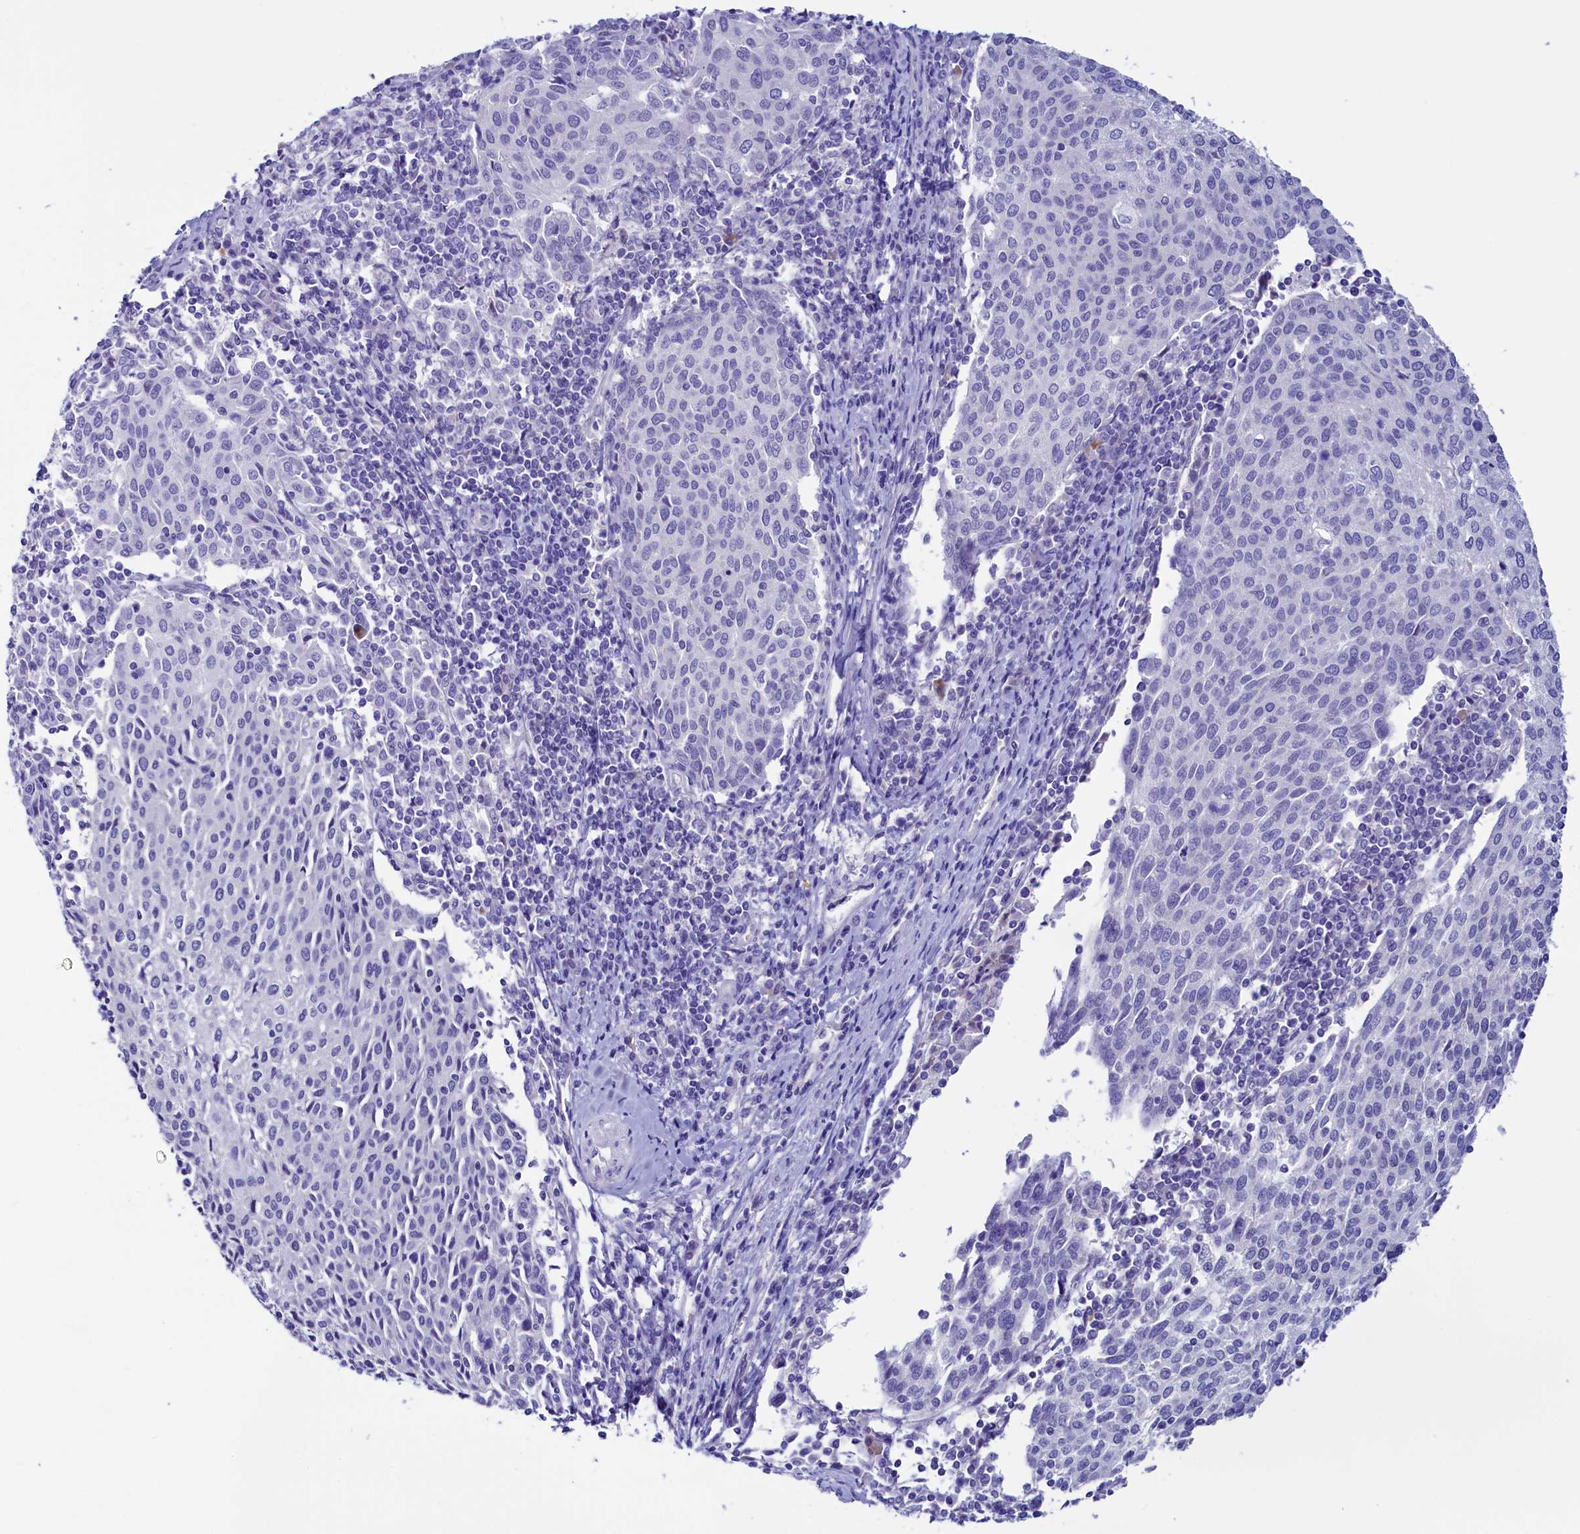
{"staining": {"intensity": "negative", "quantity": "none", "location": "none"}, "tissue": "cervical cancer", "cell_type": "Tumor cells", "image_type": "cancer", "snomed": [{"axis": "morphology", "description": "Squamous cell carcinoma, NOS"}, {"axis": "topography", "description": "Cervix"}], "caption": "A micrograph of human cervical cancer is negative for staining in tumor cells.", "gene": "FLYWCH2", "patient": {"sex": "female", "age": 46}}